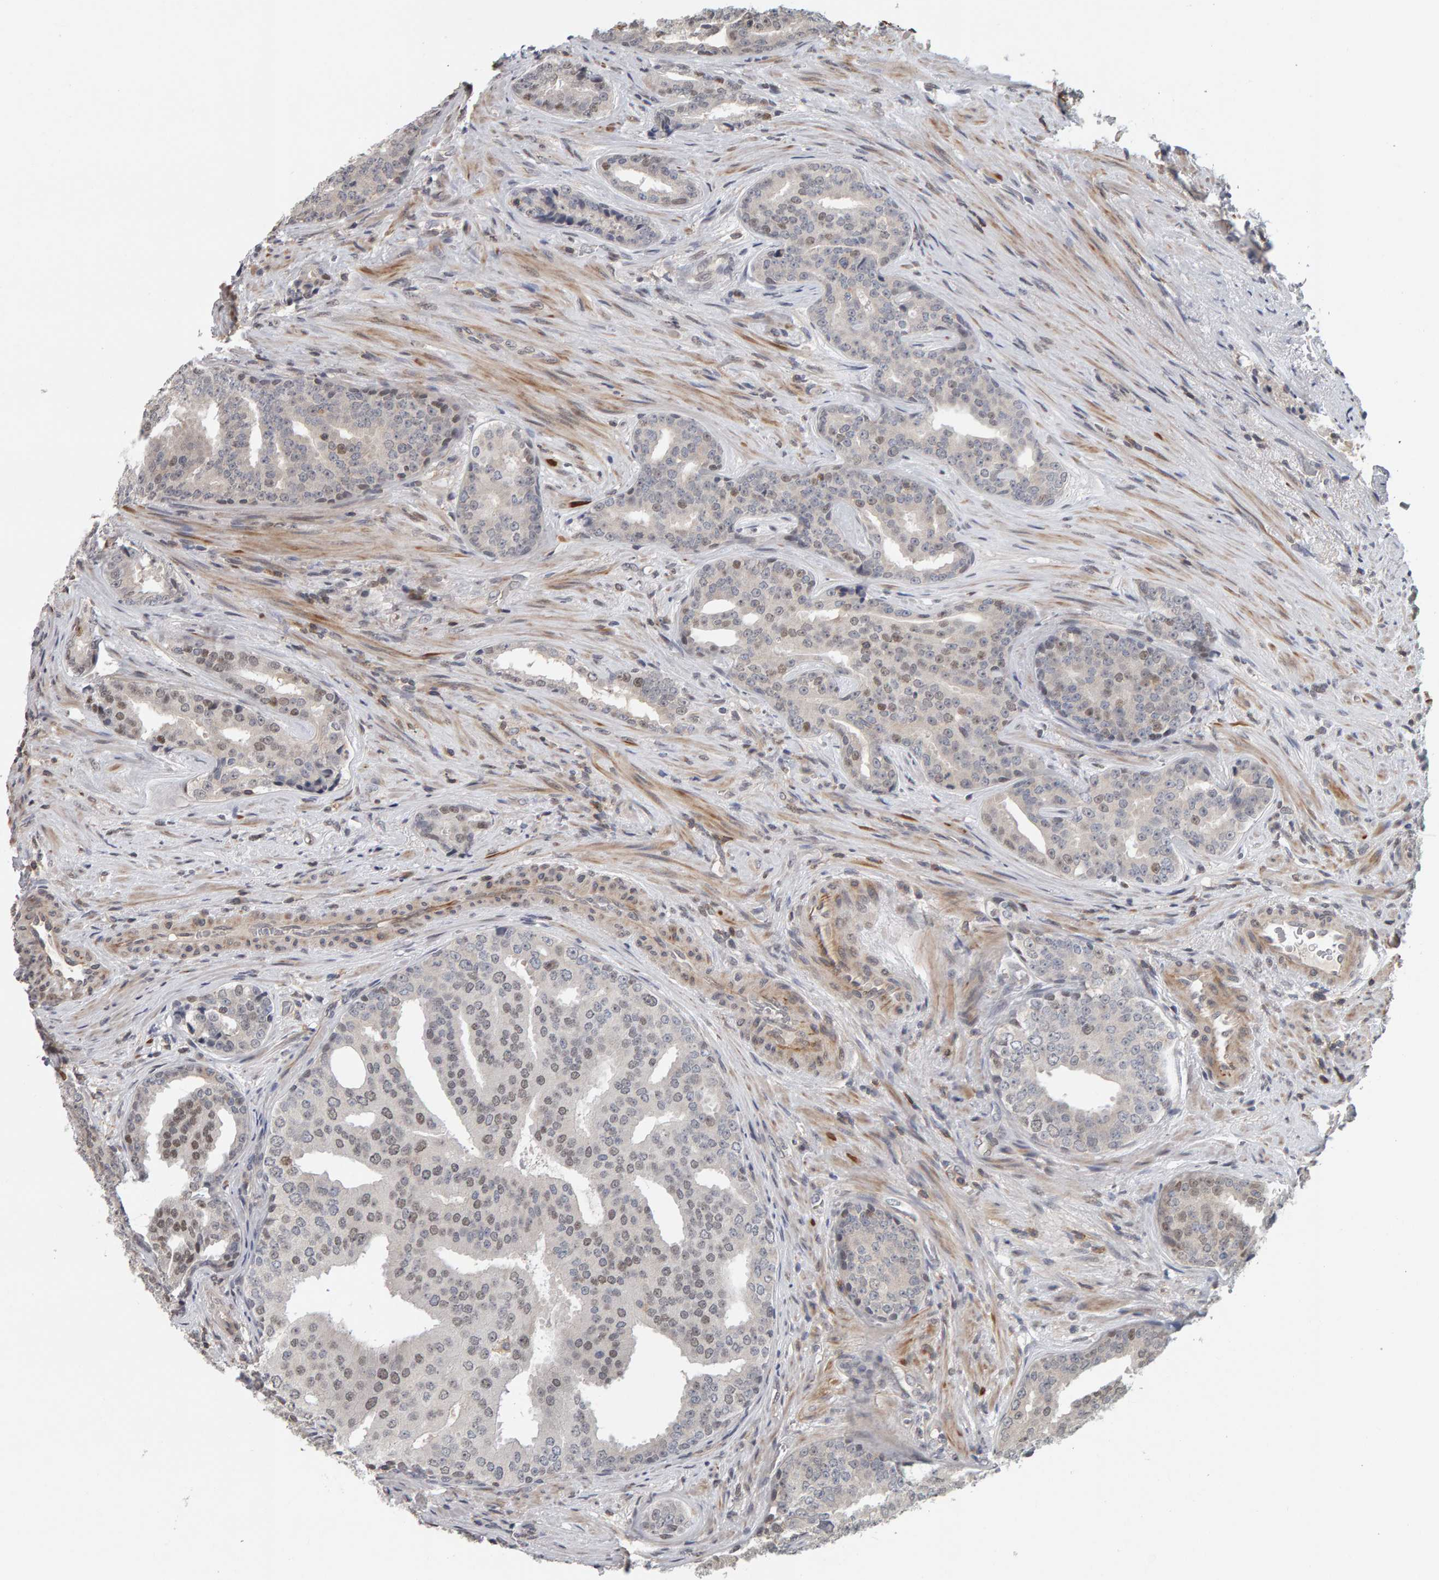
{"staining": {"intensity": "weak", "quantity": "<25%", "location": "nuclear"}, "tissue": "prostate cancer", "cell_type": "Tumor cells", "image_type": "cancer", "snomed": [{"axis": "morphology", "description": "Adenocarcinoma, High grade"}, {"axis": "topography", "description": "Prostate"}], "caption": "Human adenocarcinoma (high-grade) (prostate) stained for a protein using immunohistochemistry demonstrates no staining in tumor cells.", "gene": "TEFM", "patient": {"sex": "male", "age": 71}}